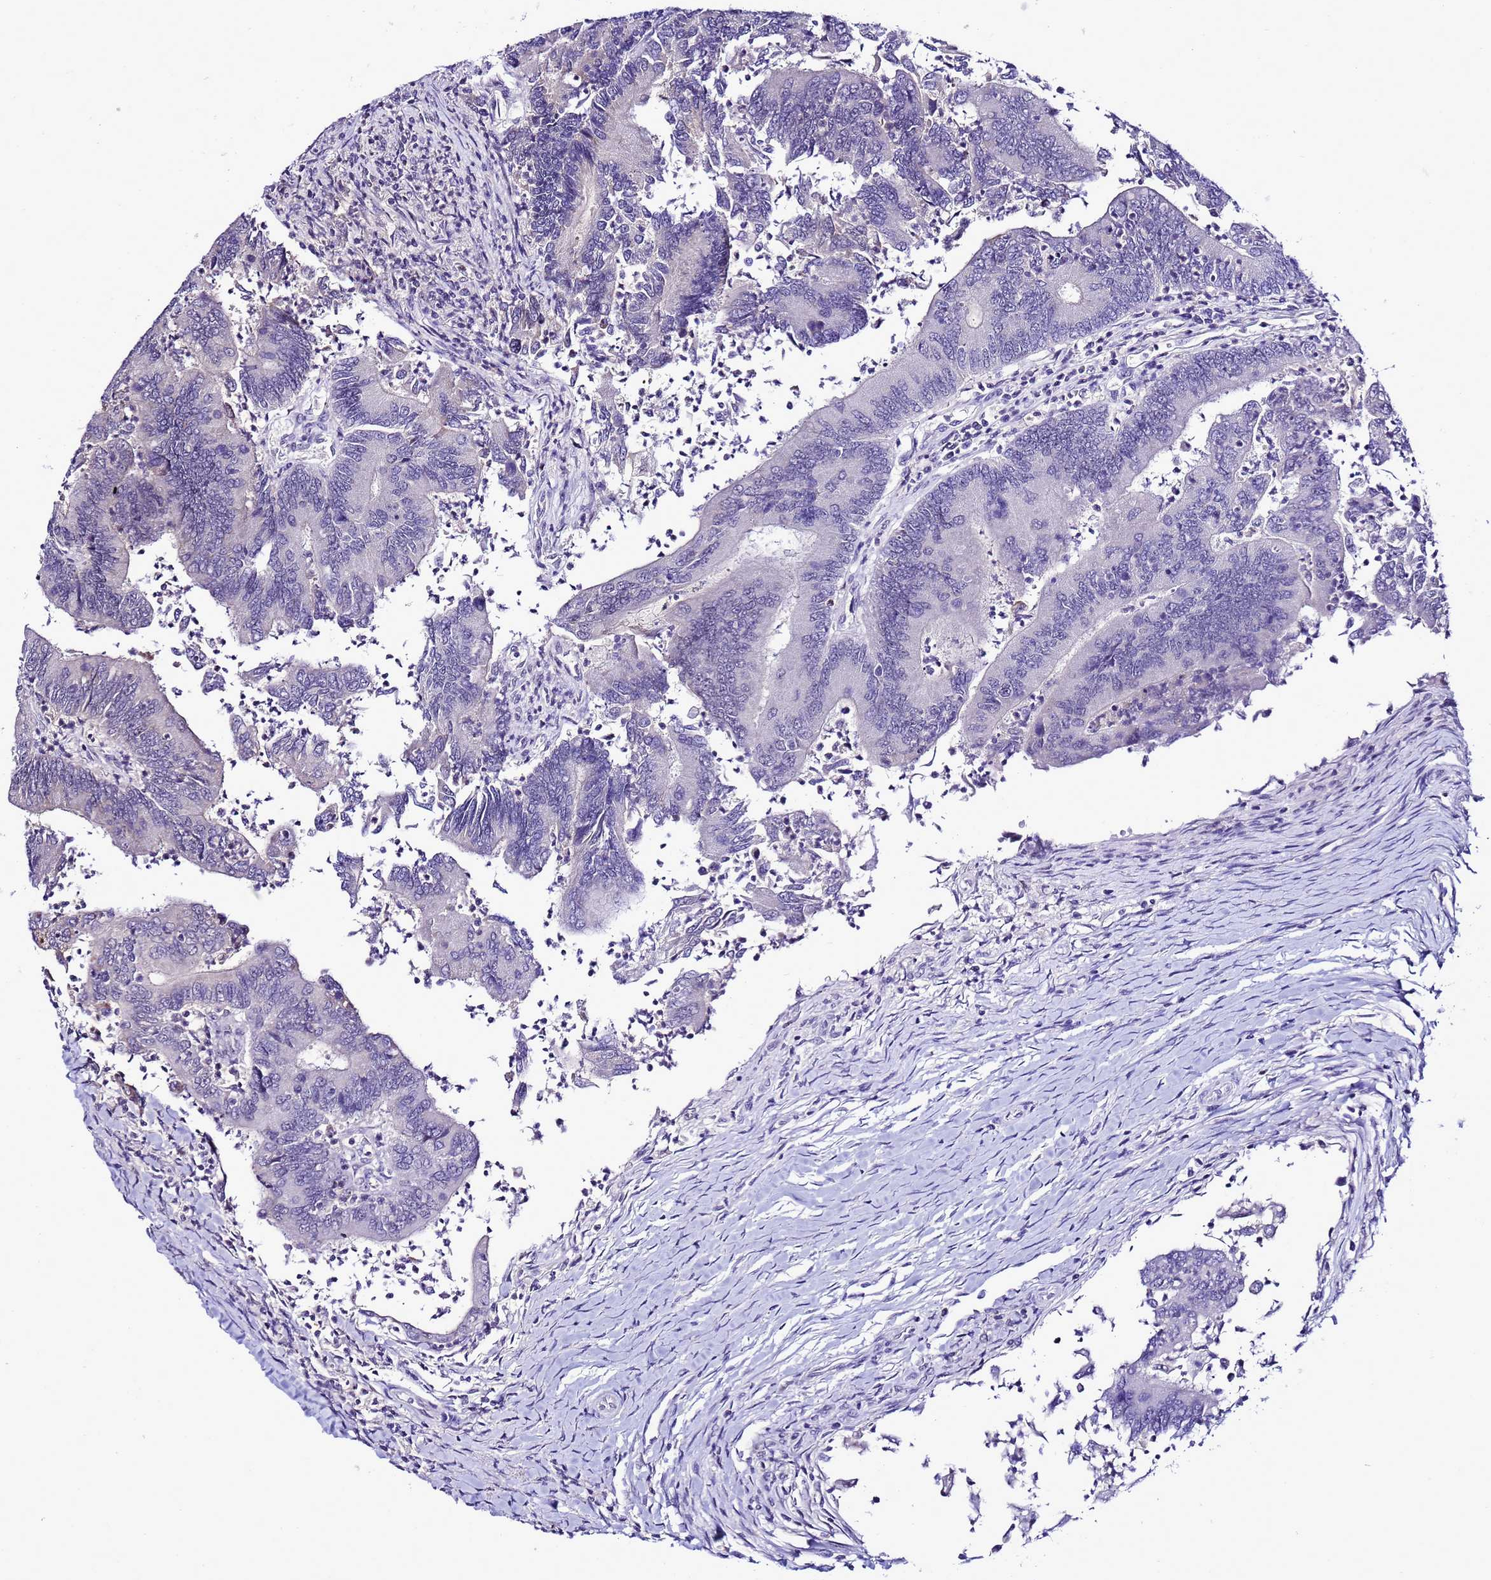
{"staining": {"intensity": "negative", "quantity": "none", "location": "none"}, "tissue": "colorectal cancer", "cell_type": "Tumor cells", "image_type": "cancer", "snomed": [{"axis": "morphology", "description": "Adenocarcinoma, NOS"}, {"axis": "topography", "description": "Colon"}], "caption": "Tumor cells show no significant protein positivity in colorectal adenocarcinoma.", "gene": "C19orf47", "patient": {"sex": "female", "age": 67}}